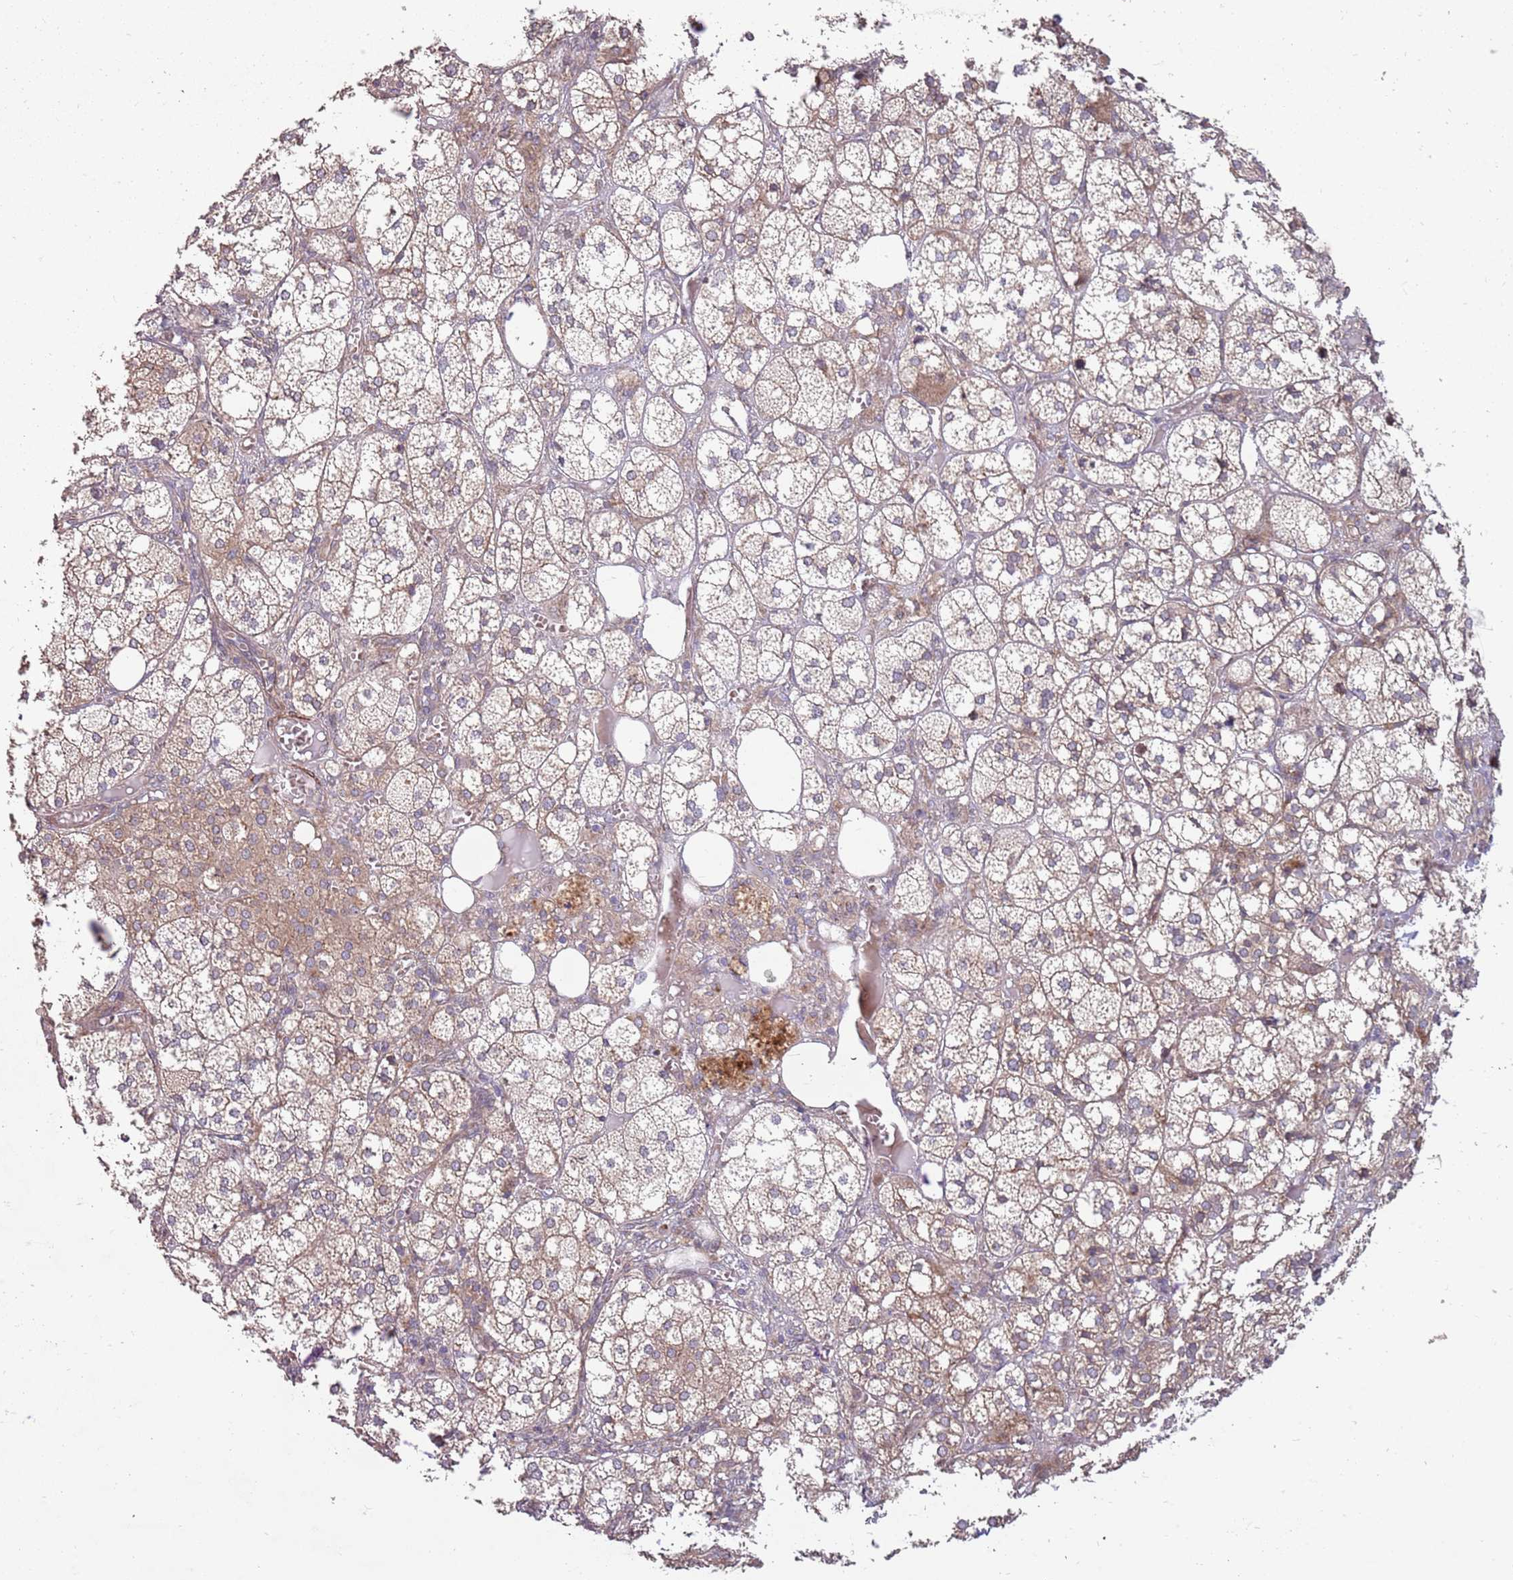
{"staining": {"intensity": "weak", "quantity": "<25%", "location": "cytoplasmic/membranous"}, "tissue": "adrenal gland", "cell_type": "Glandular cells", "image_type": "normal", "snomed": [{"axis": "morphology", "description": "Normal tissue, NOS"}, {"axis": "topography", "description": "Adrenal gland"}], "caption": "Immunohistochemical staining of unremarkable adrenal gland displays no significant positivity in glandular cells.", "gene": "PLD6", "patient": {"sex": "female", "age": 61}}